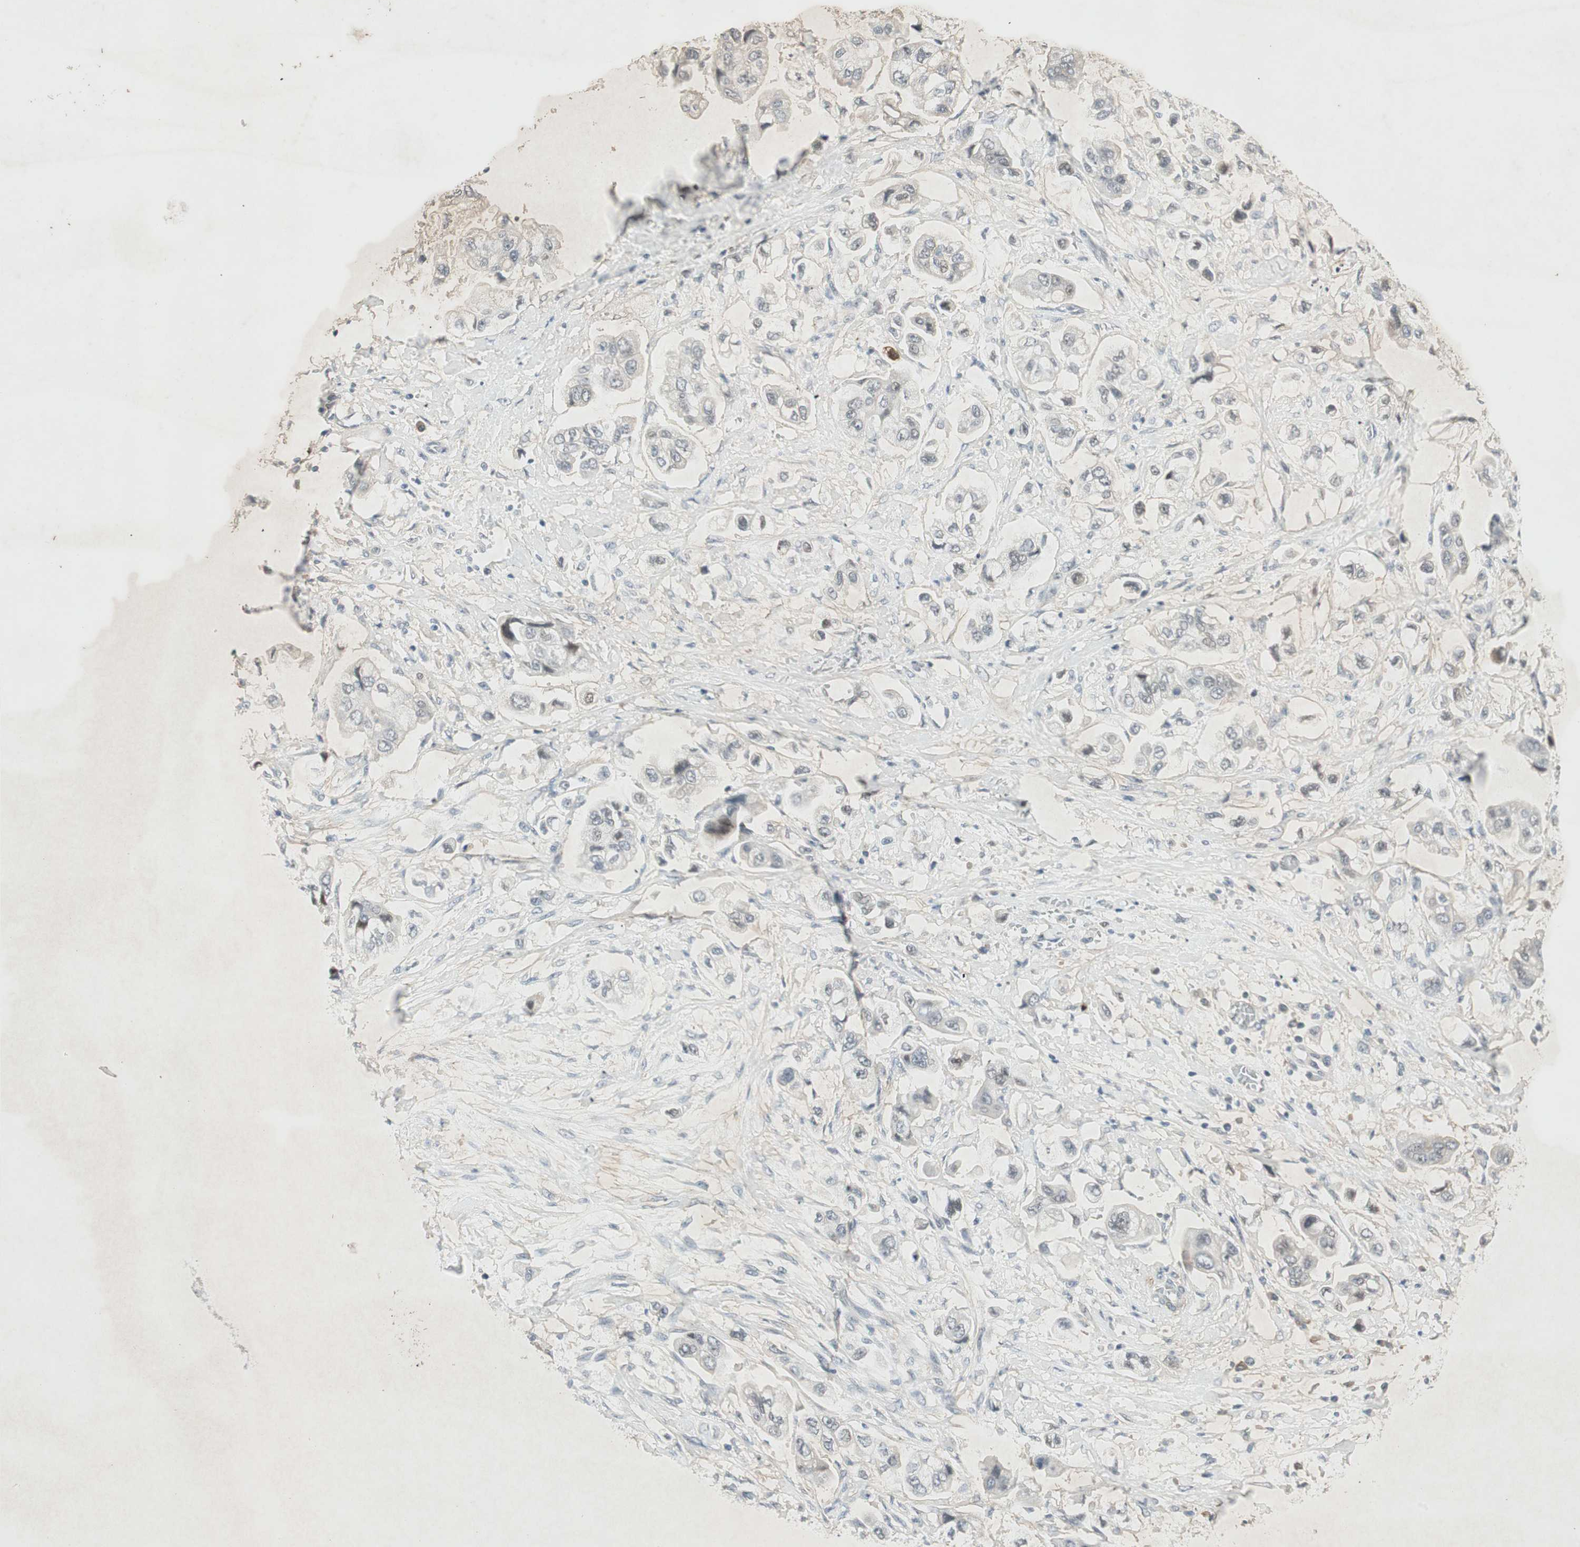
{"staining": {"intensity": "weak", "quantity": "<25%", "location": "cytoplasmic/membranous,nuclear"}, "tissue": "stomach cancer", "cell_type": "Tumor cells", "image_type": "cancer", "snomed": [{"axis": "morphology", "description": "Adenocarcinoma, NOS"}, {"axis": "topography", "description": "Stomach"}], "caption": "A photomicrograph of stomach cancer stained for a protein shows no brown staining in tumor cells.", "gene": "RNGTT", "patient": {"sex": "male", "age": 62}}